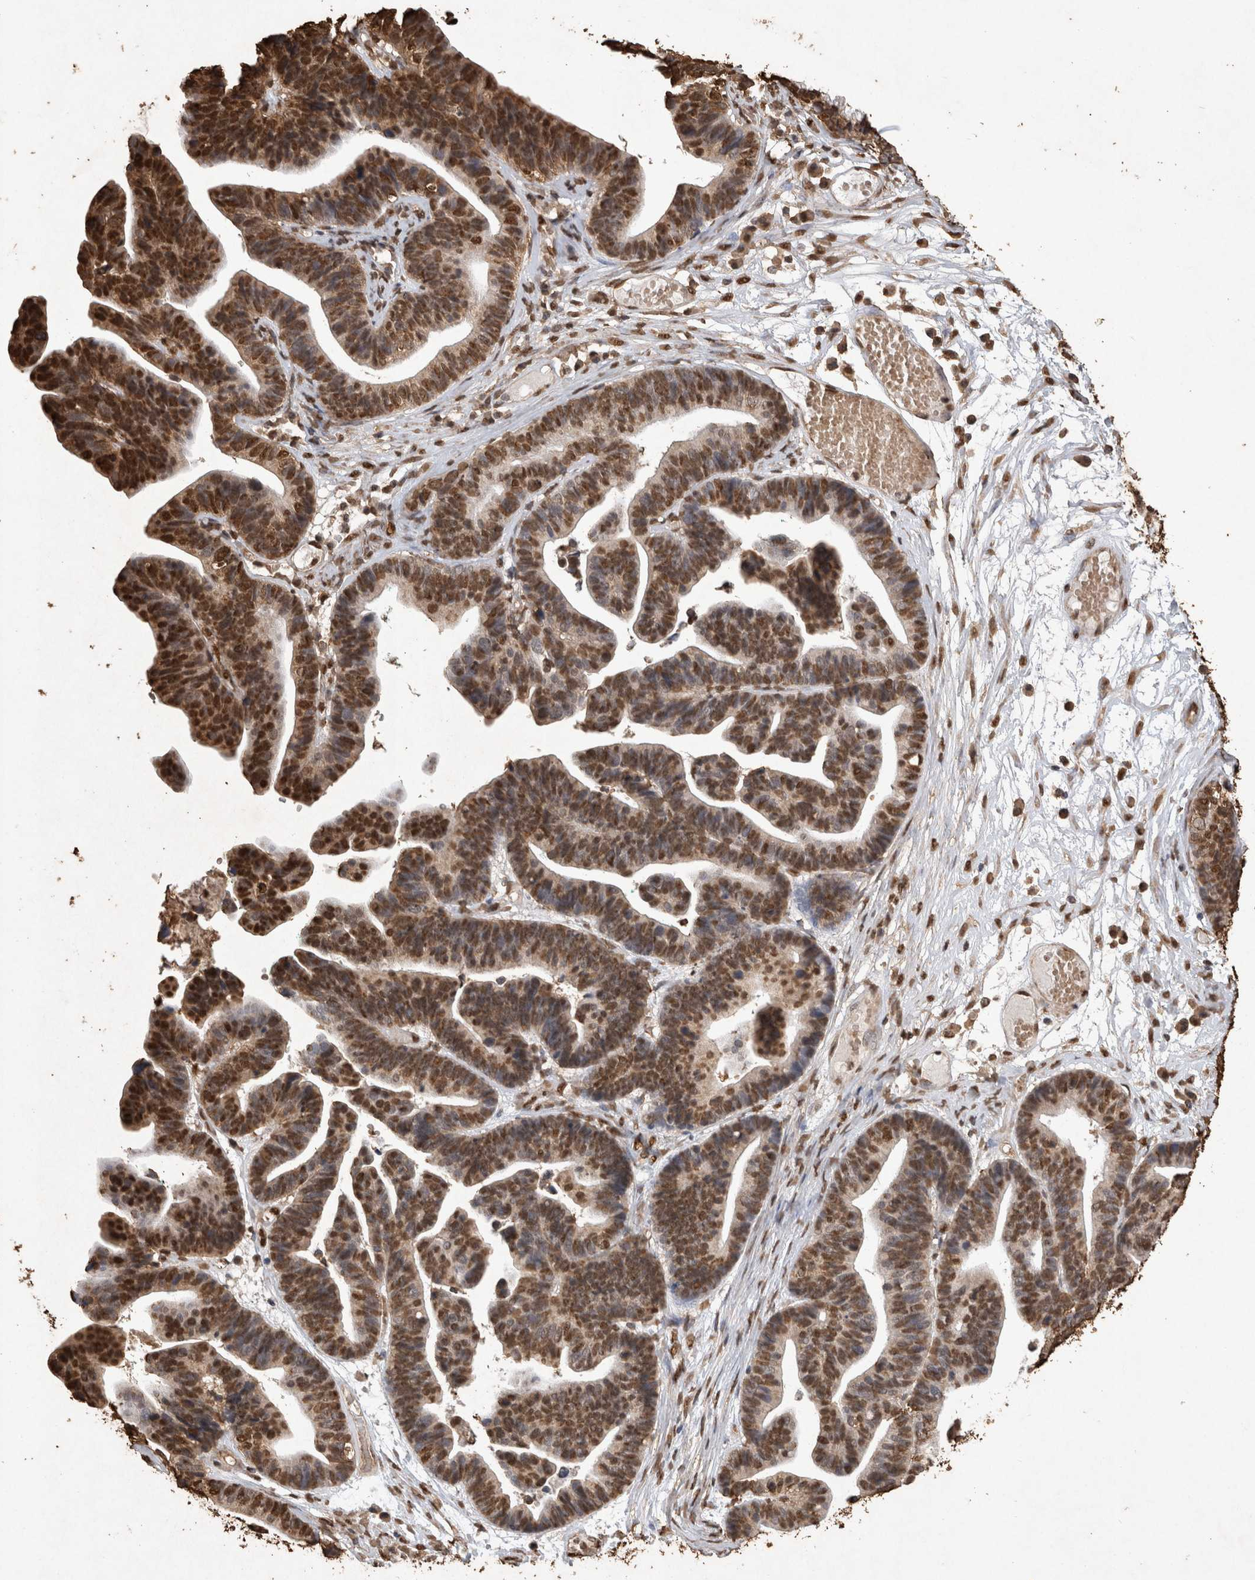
{"staining": {"intensity": "moderate", "quantity": ">75%", "location": "nuclear"}, "tissue": "ovarian cancer", "cell_type": "Tumor cells", "image_type": "cancer", "snomed": [{"axis": "morphology", "description": "Cystadenocarcinoma, serous, NOS"}, {"axis": "topography", "description": "Ovary"}], "caption": "About >75% of tumor cells in ovarian cancer exhibit moderate nuclear protein expression as visualized by brown immunohistochemical staining.", "gene": "OAS2", "patient": {"sex": "female", "age": 56}}